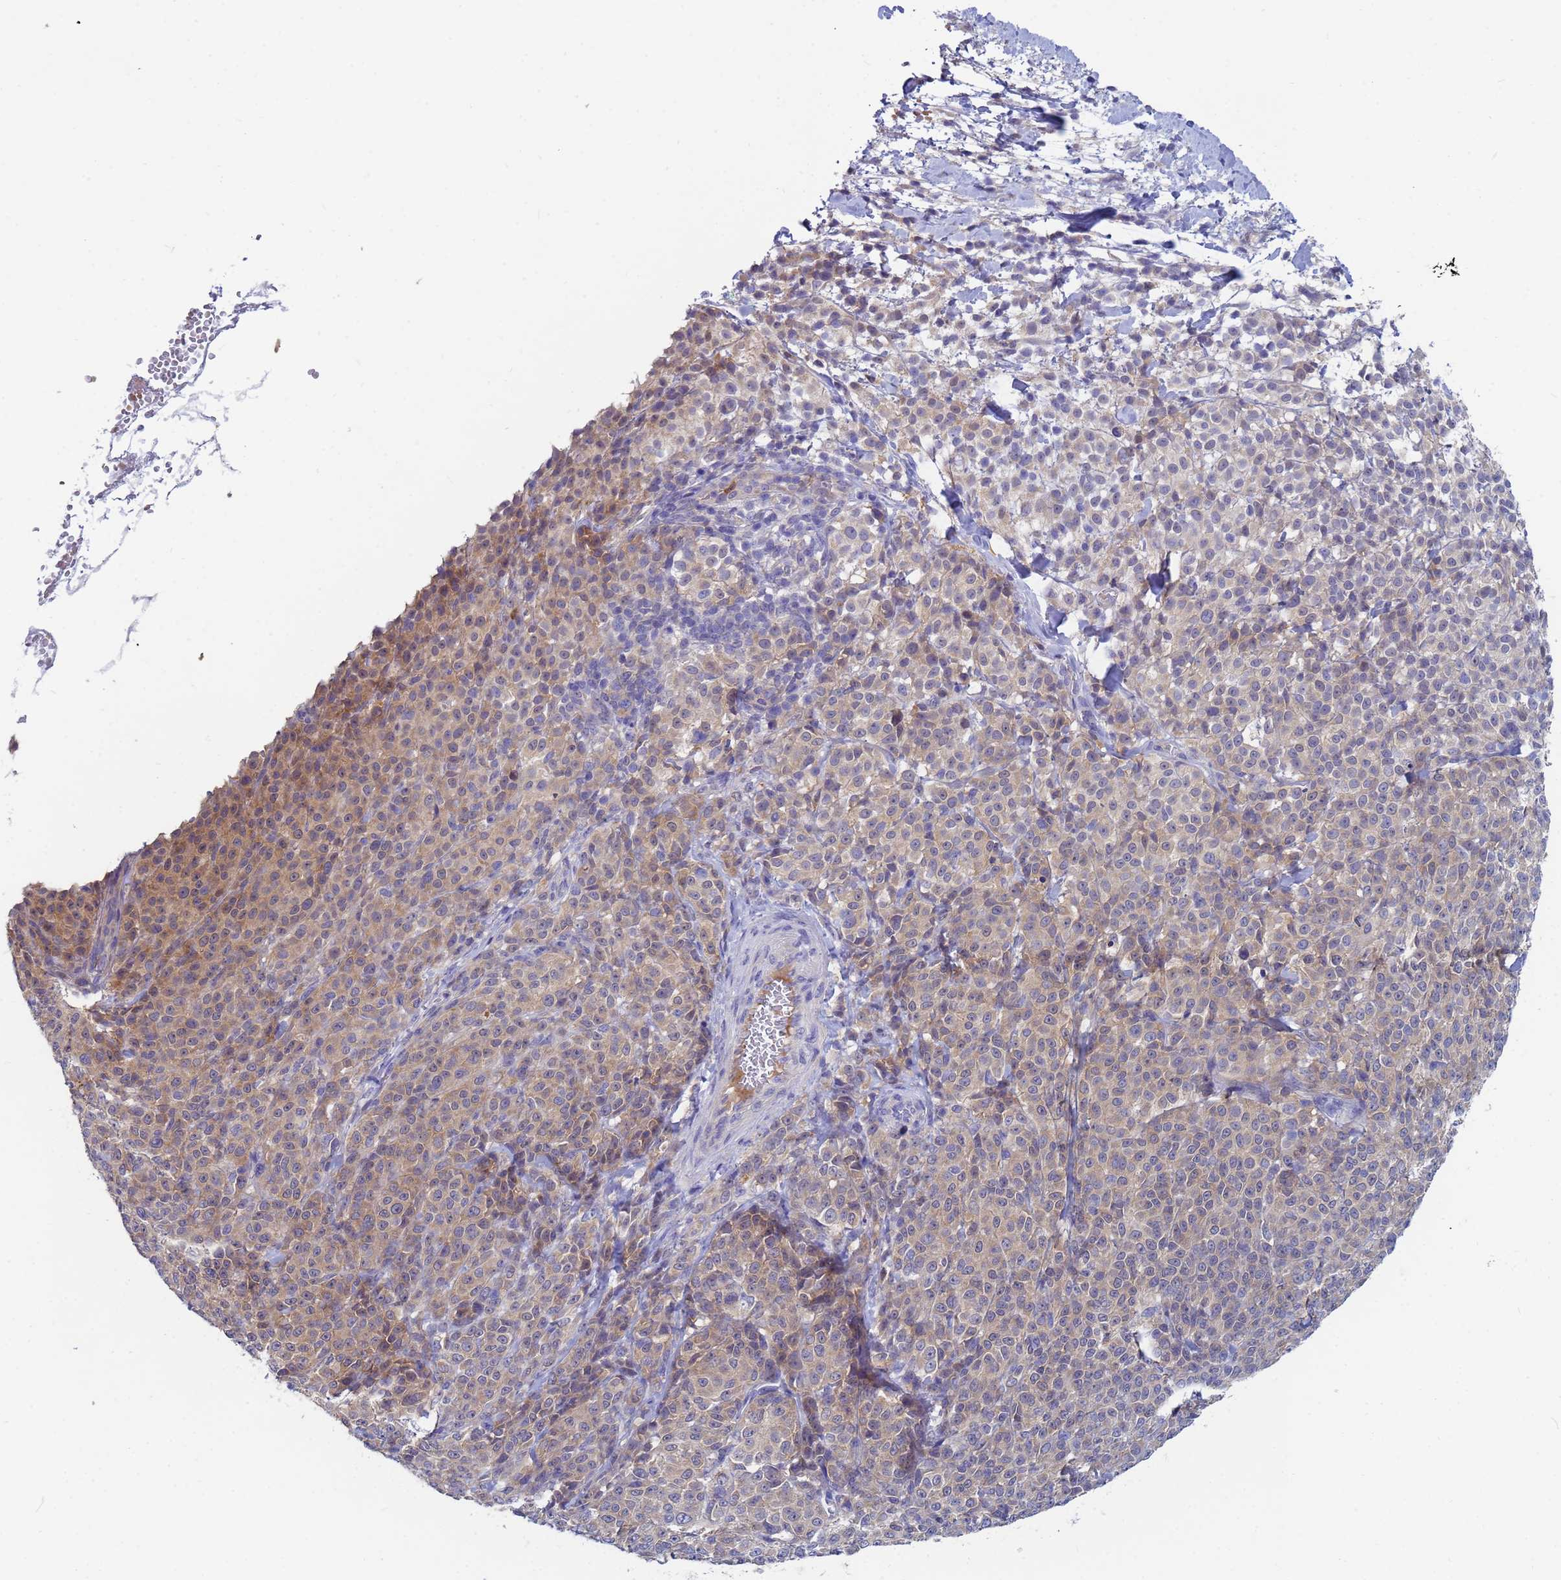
{"staining": {"intensity": "moderate", "quantity": "25%-75%", "location": "cytoplasmic/membranous"}, "tissue": "melanoma", "cell_type": "Tumor cells", "image_type": "cancer", "snomed": [{"axis": "morphology", "description": "Normal tissue, NOS"}, {"axis": "morphology", "description": "Malignant melanoma, NOS"}, {"axis": "topography", "description": "Skin"}], "caption": "A brown stain labels moderate cytoplasmic/membranous staining of a protein in human melanoma tumor cells.", "gene": "TTLL11", "patient": {"sex": "female", "age": 34}}